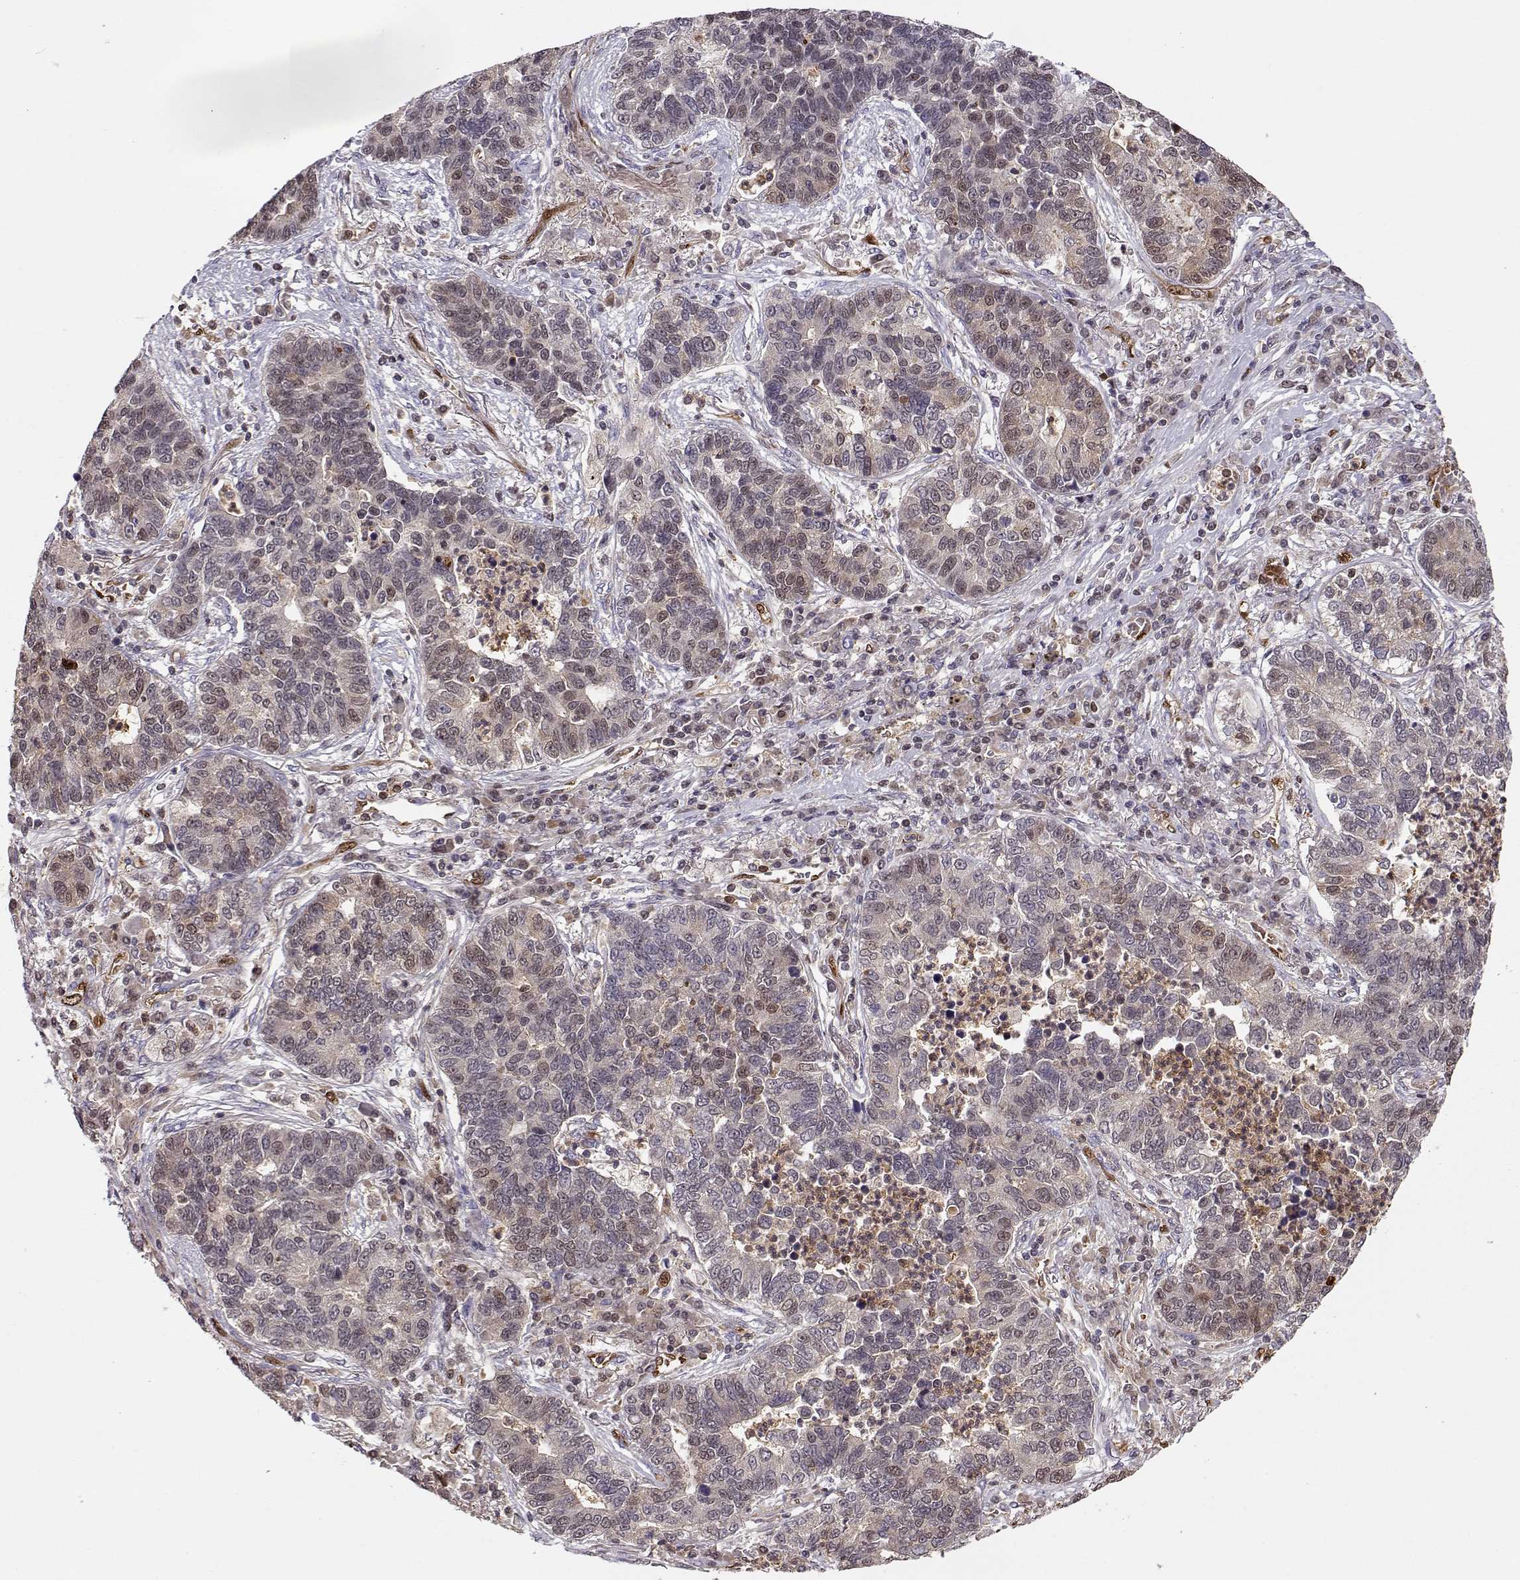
{"staining": {"intensity": "weak", "quantity": "<25%", "location": "cytoplasmic/membranous"}, "tissue": "lung cancer", "cell_type": "Tumor cells", "image_type": "cancer", "snomed": [{"axis": "morphology", "description": "Adenocarcinoma, NOS"}, {"axis": "topography", "description": "Lung"}], "caption": "Tumor cells show no significant protein expression in adenocarcinoma (lung).", "gene": "PNP", "patient": {"sex": "female", "age": 57}}